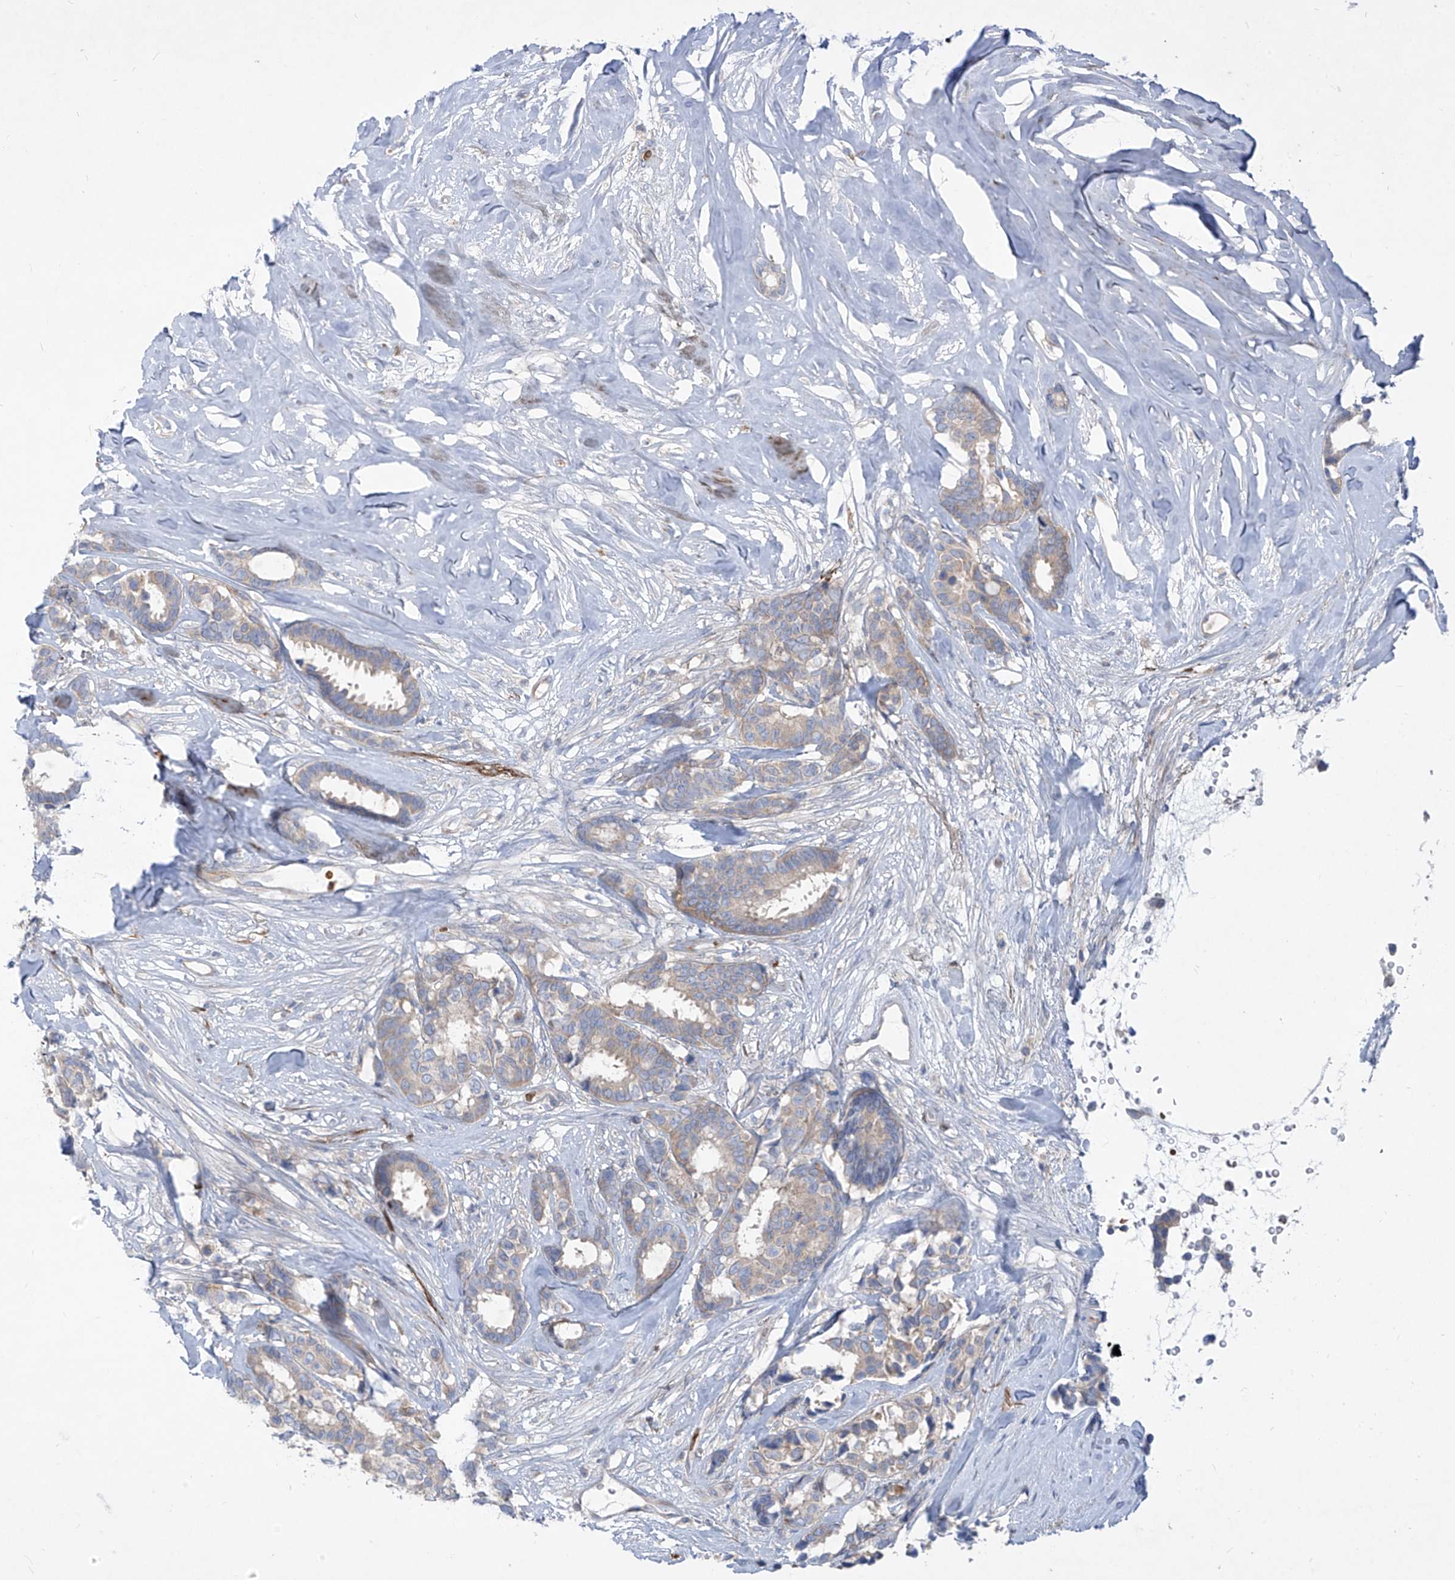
{"staining": {"intensity": "weak", "quantity": "<25%", "location": "cytoplasmic/membranous"}, "tissue": "breast cancer", "cell_type": "Tumor cells", "image_type": "cancer", "snomed": [{"axis": "morphology", "description": "Duct carcinoma"}, {"axis": "topography", "description": "Breast"}], "caption": "Breast cancer was stained to show a protein in brown. There is no significant positivity in tumor cells. Nuclei are stained in blue.", "gene": "DGKQ", "patient": {"sex": "female", "age": 87}}